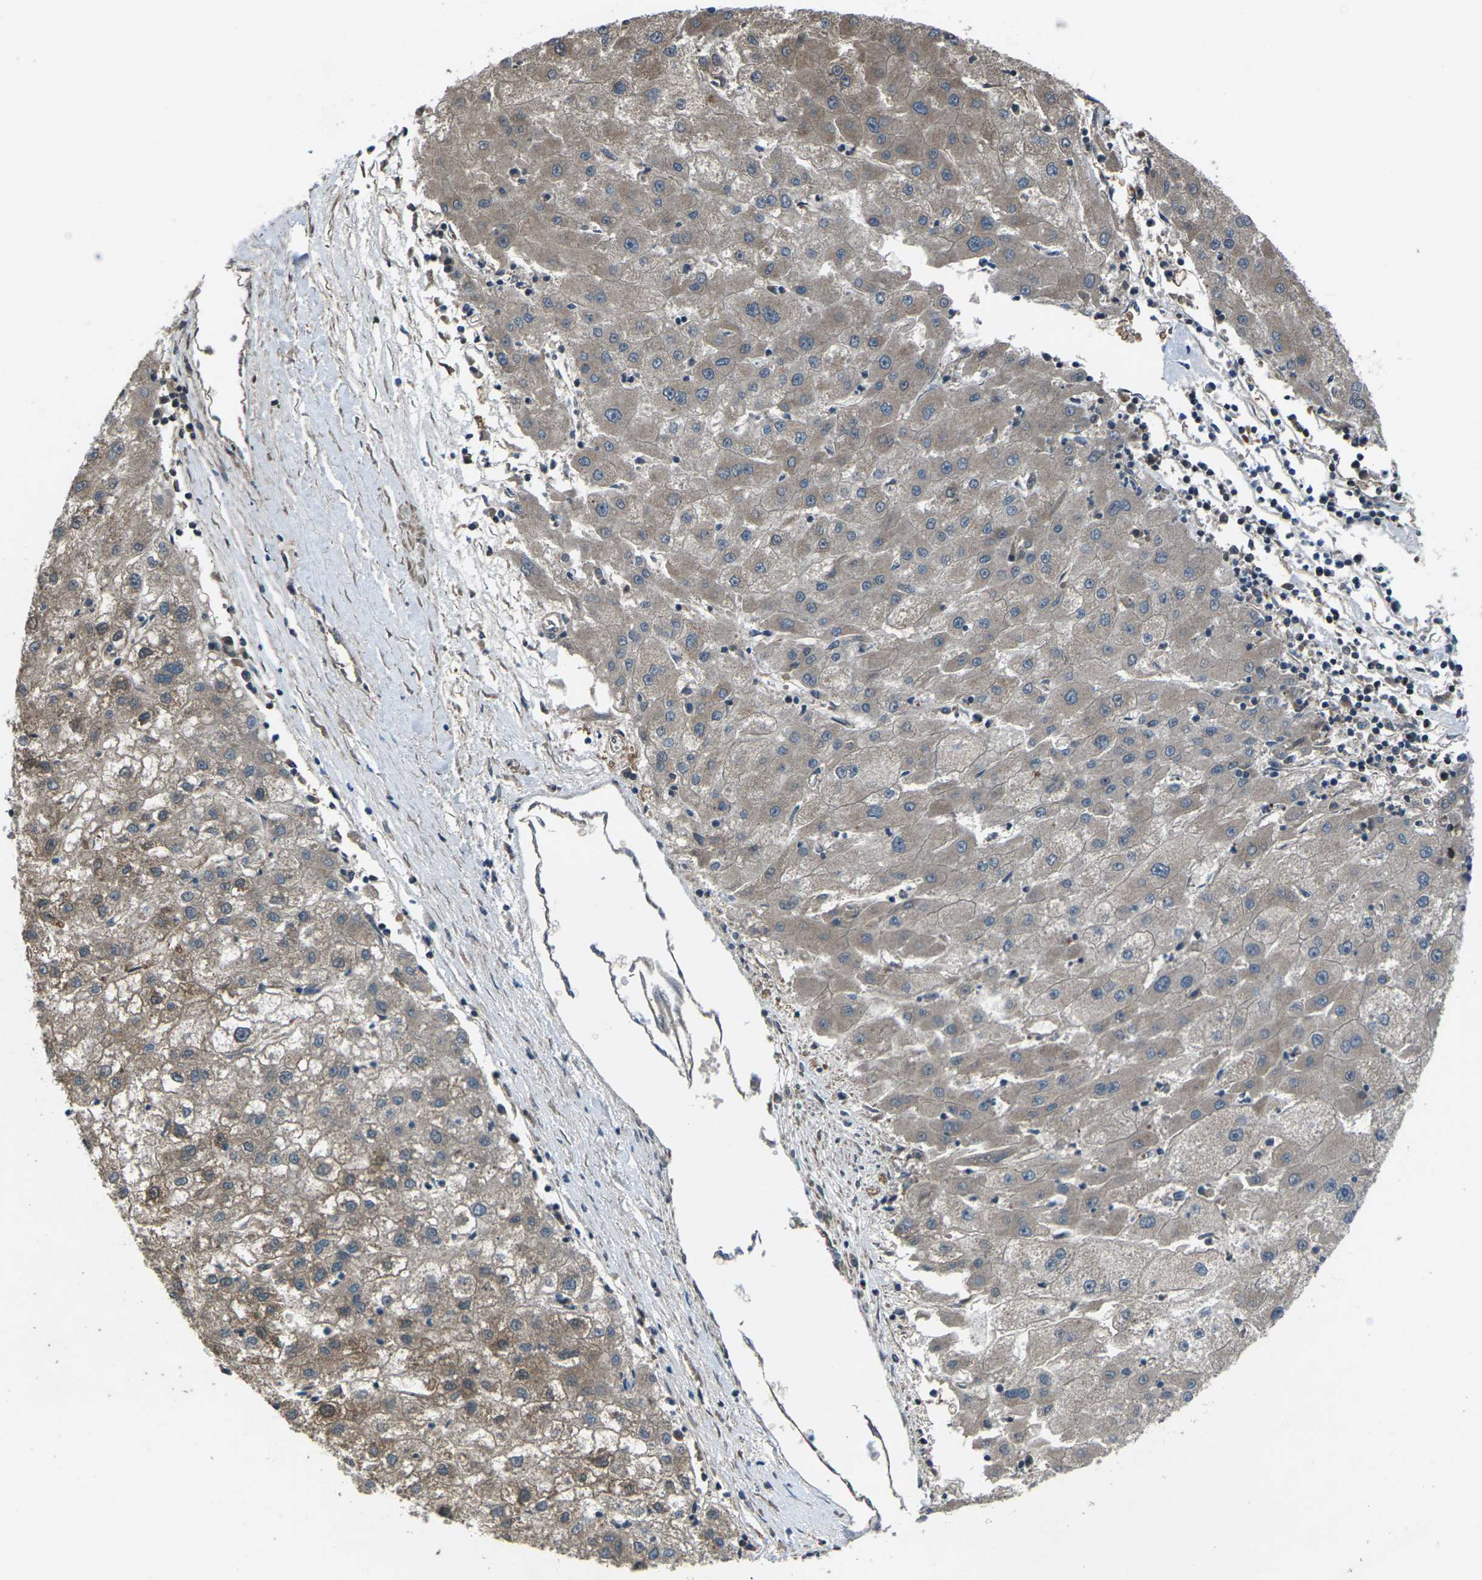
{"staining": {"intensity": "weak", "quantity": ">75%", "location": "cytoplasmic/membranous"}, "tissue": "liver cancer", "cell_type": "Tumor cells", "image_type": "cancer", "snomed": [{"axis": "morphology", "description": "Carcinoma, Hepatocellular, NOS"}, {"axis": "topography", "description": "Liver"}], "caption": "Immunohistochemistry of human liver hepatocellular carcinoma shows low levels of weak cytoplasmic/membranous staining in approximately >75% of tumor cells.", "gene": "EDNRA", "patient": {"sex": "male", "age": 72}}